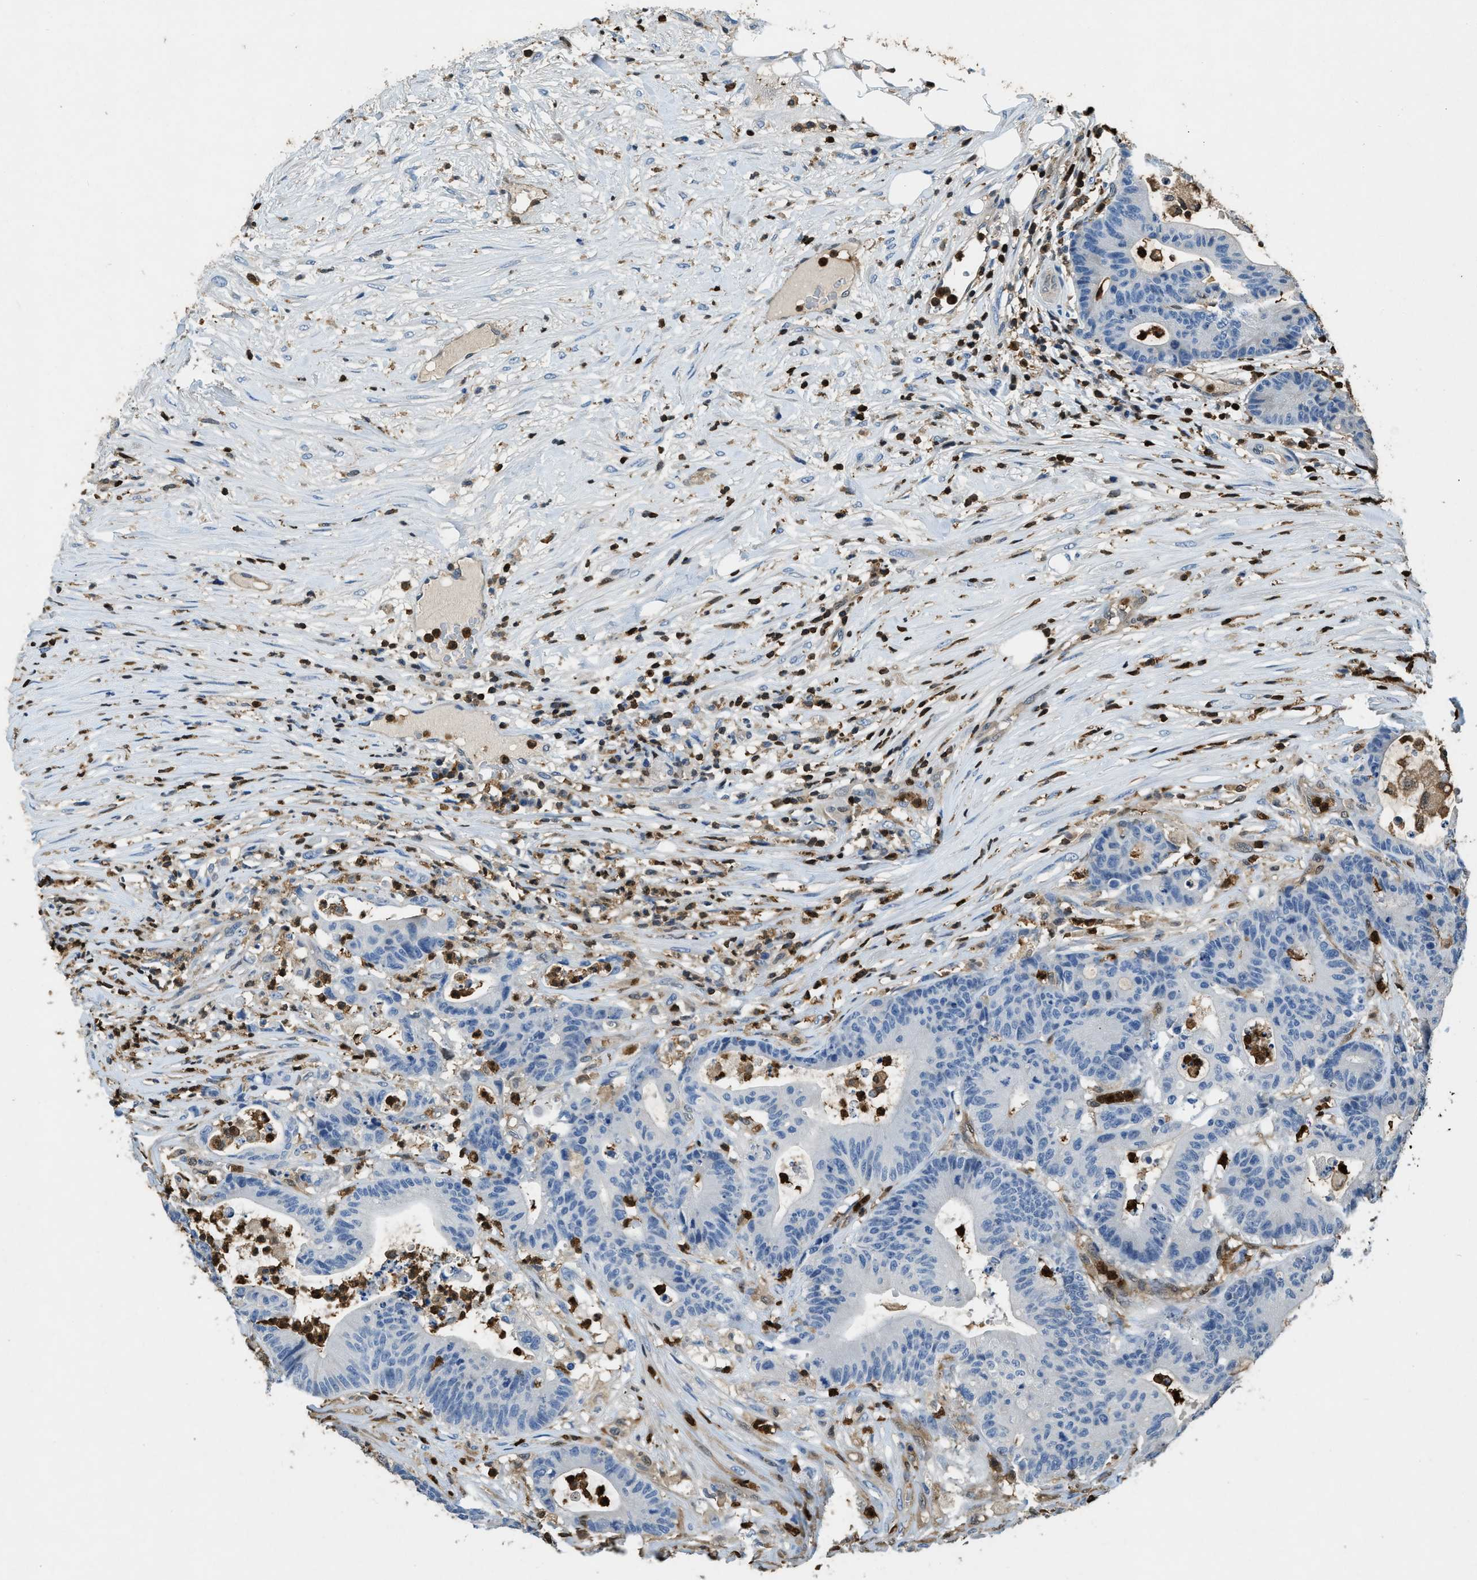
{"staining": {"intensity": "negative", "quantity": "none", "location": "none"}, "tissue": "colorectal cancer", "cell_type": "Tumor cells", "image_type": "cancer", "snomed": [{"axis": "morphology", "description": "Adenocarcinoma, NOS"}, {"axis": "topography", "description": "Colon"}], "caption": "A histopathology image of human colorectal adenocarcinoma is negative for staining in tumor cells. Nuclei are stained in blue.", "gene": "ARHGDIB", "patient": {"sex": "female", "age": 84}}